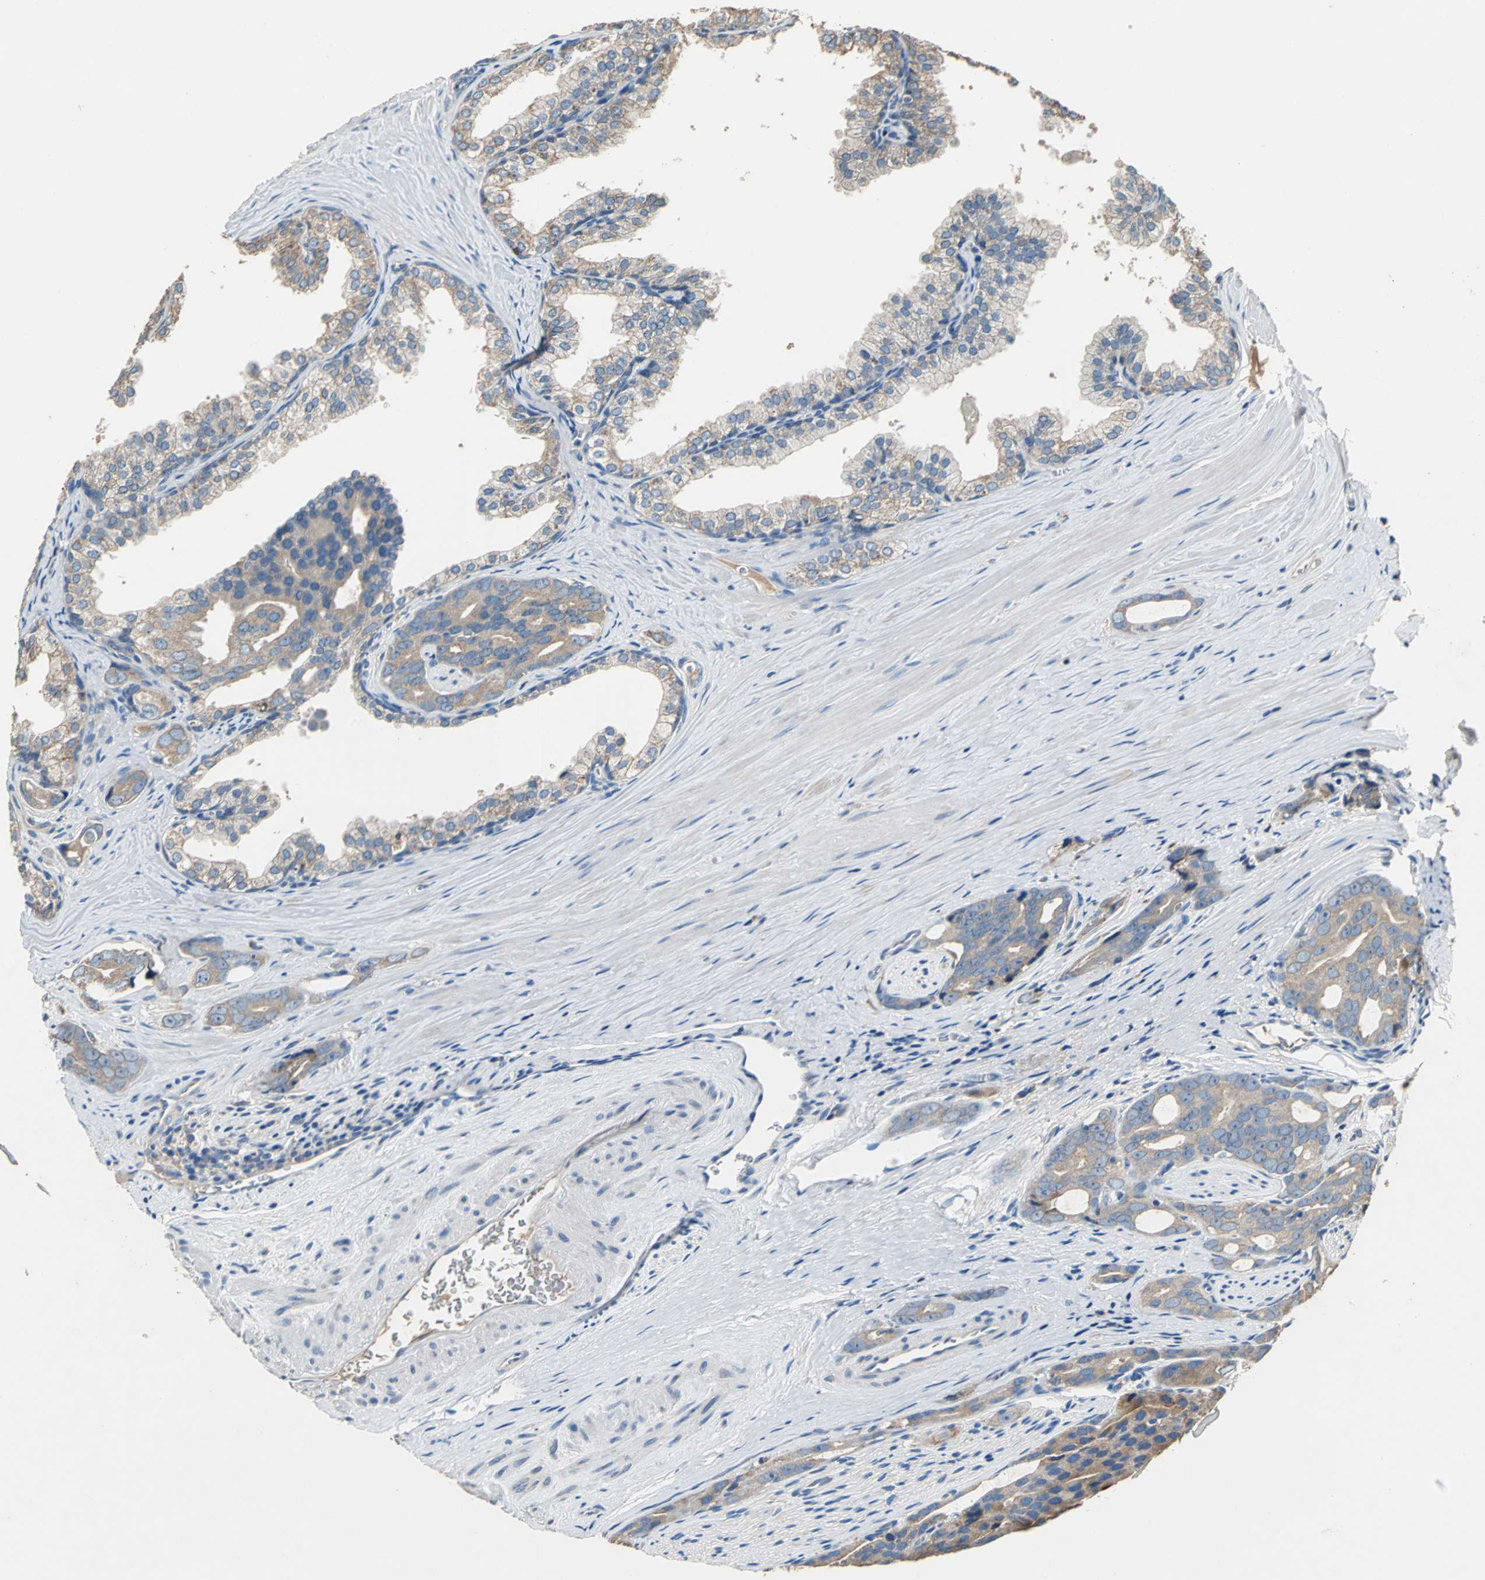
{"staining": {"intensity": "weak", "quantity": ">75%", "location": "cytoplasmic/membranous"}, "tissue": "prostate cancer", "cell_type": "Tumor cells", "image_type": "cancer", "snomed": [{"axis": "morphology", "description": "Adenocarcinoma, Medium grade"}, {"axis": "topography", "description": "Prostate"}], "caption": "Prostate cancer stained with immunohistochemistry (IHC) shows weak cytoplasmic/membranous positivity in approximately >75% of tumor cells.", "gene": "HEPH", "patient": {"sex": "male", "age": 53}}